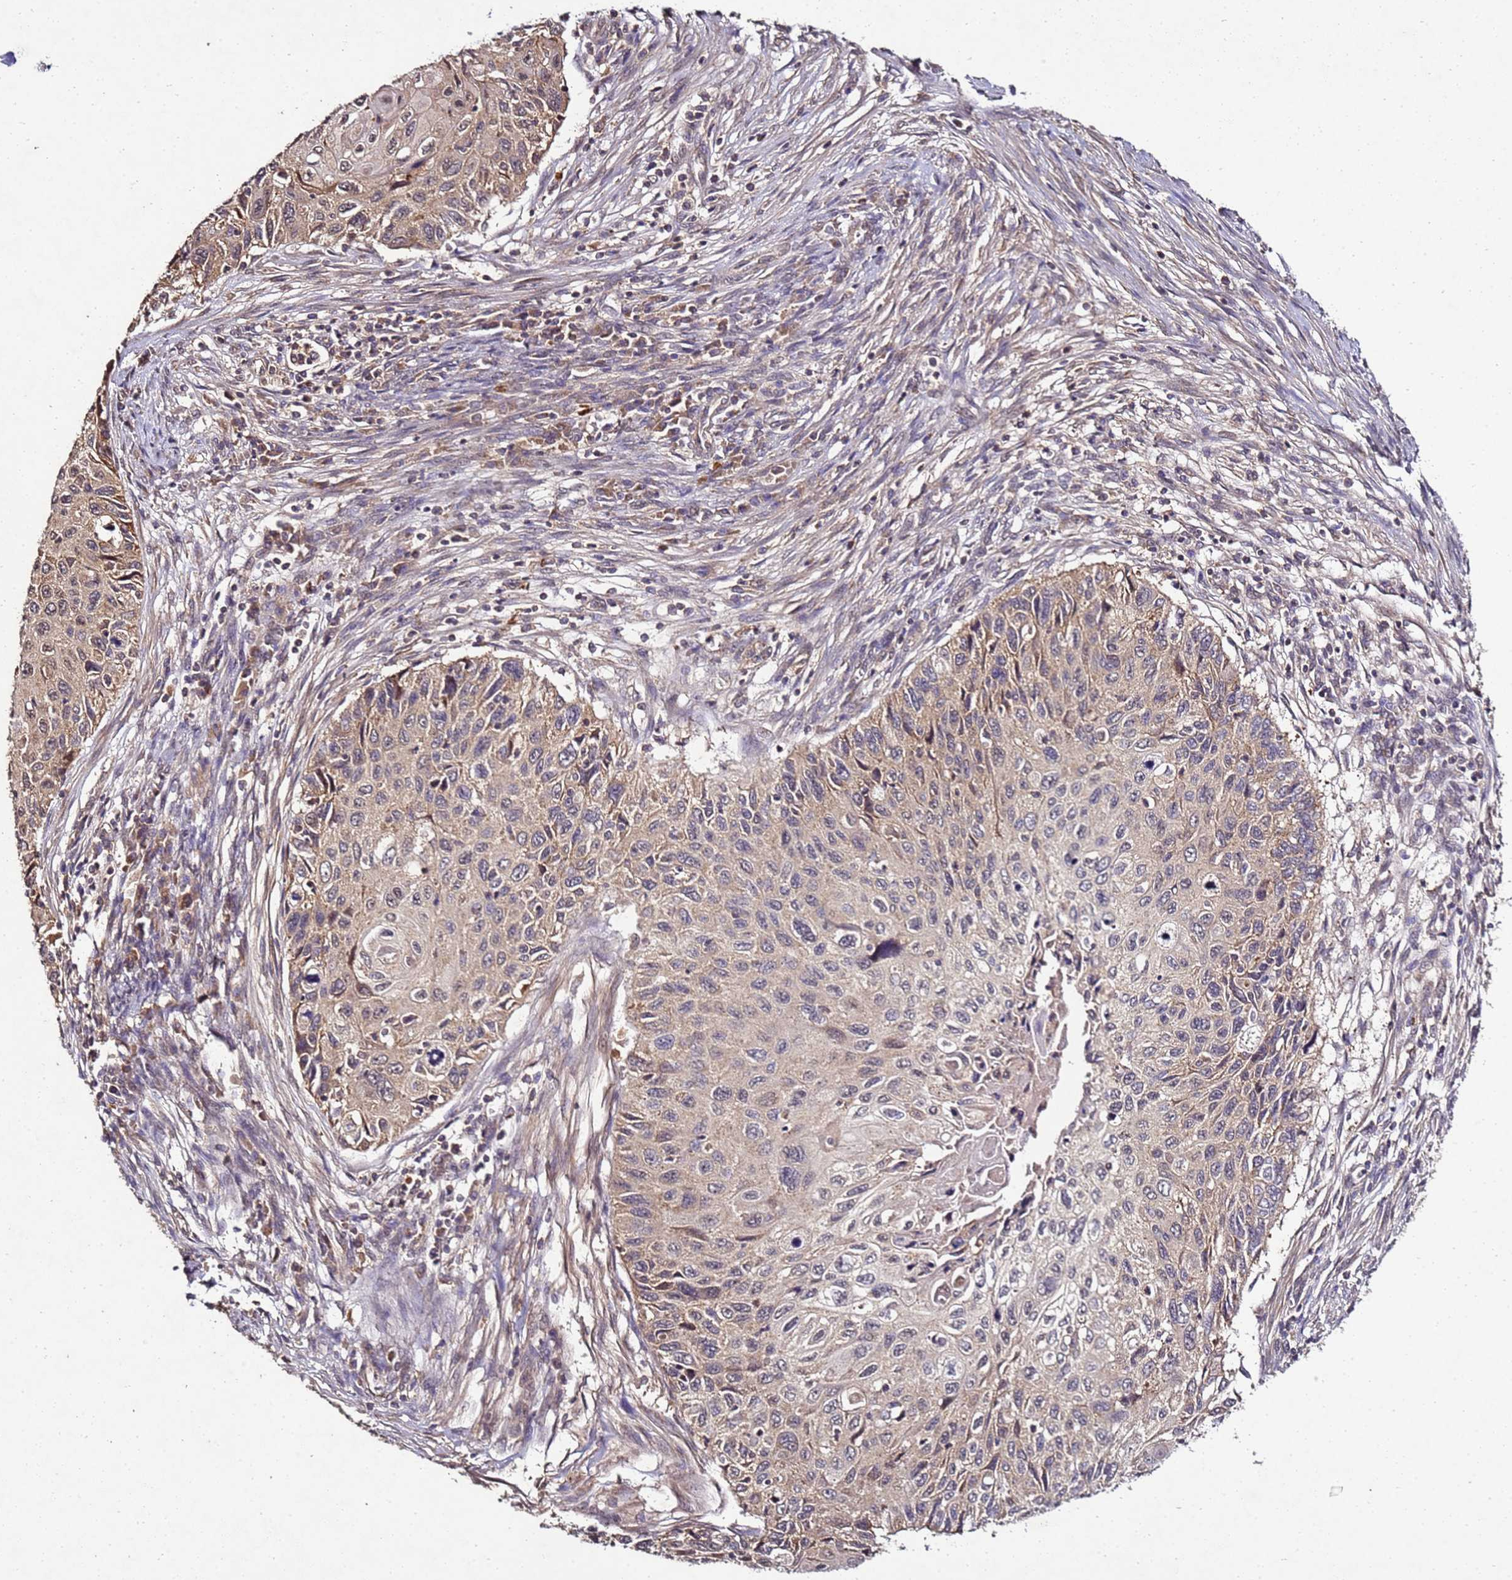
{"staining": {"intensity": "weak", "quantity": ">75%", "location": "cytoplasmic/membranous"}, "tissue": "cervical cancer", "cell_type": "Tumor cells", "image_type": "cancer", "snomed": [{"axis": "morphology", "description": "Squamous cell carcinoma, NOS"}, {"axis": "topography", "description": "Cervix"}], "caption": "This is an image of immunohistochemistry staining of cervical squamous cell carcinoma, which shows weak positivity in the cytoplasmic/membranous of tumor cells.", "gene": "ANKRD17", "patient": {"sex": "female", "age": 70}}